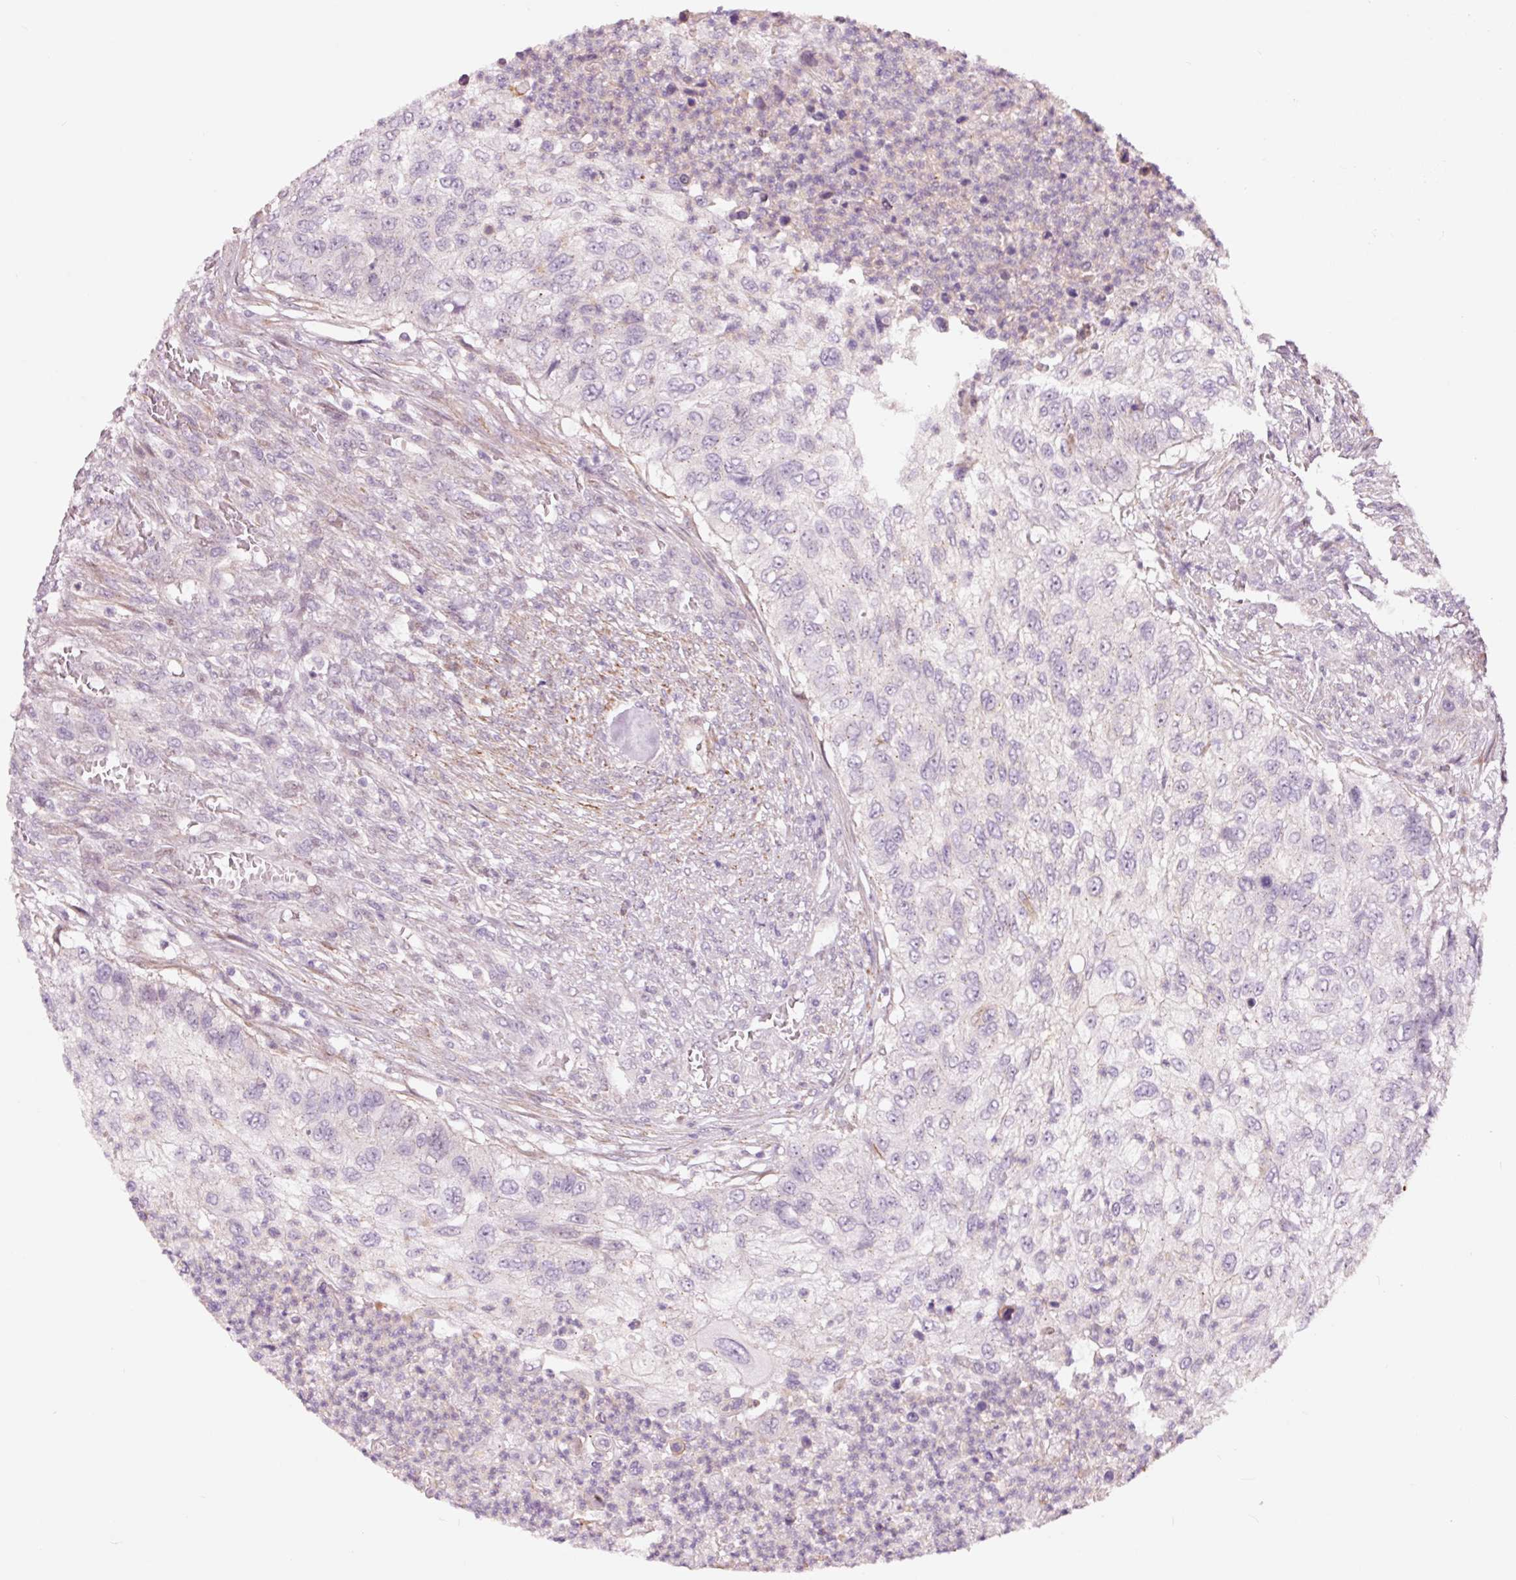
{"staining": {"intensity": "negative", "quantity": "none", "location": "none"}, "tissue": "urothelial cancer", "cell_type": "Tumor cells", "image_type": "cancer", "snomed": [{"axis": "morphology", "description": "Urothelial carcinoma, High grade"}, {"axis": "topography", "description": "Urinary bladder"}], "caption": "IHC photomicrograph of human urothelial cancer stained for a protein (brown), which demonstrates no positivity in tumor cells.", "gene": "DAPP1", "patient": {"sex": "female", "age": 60}}